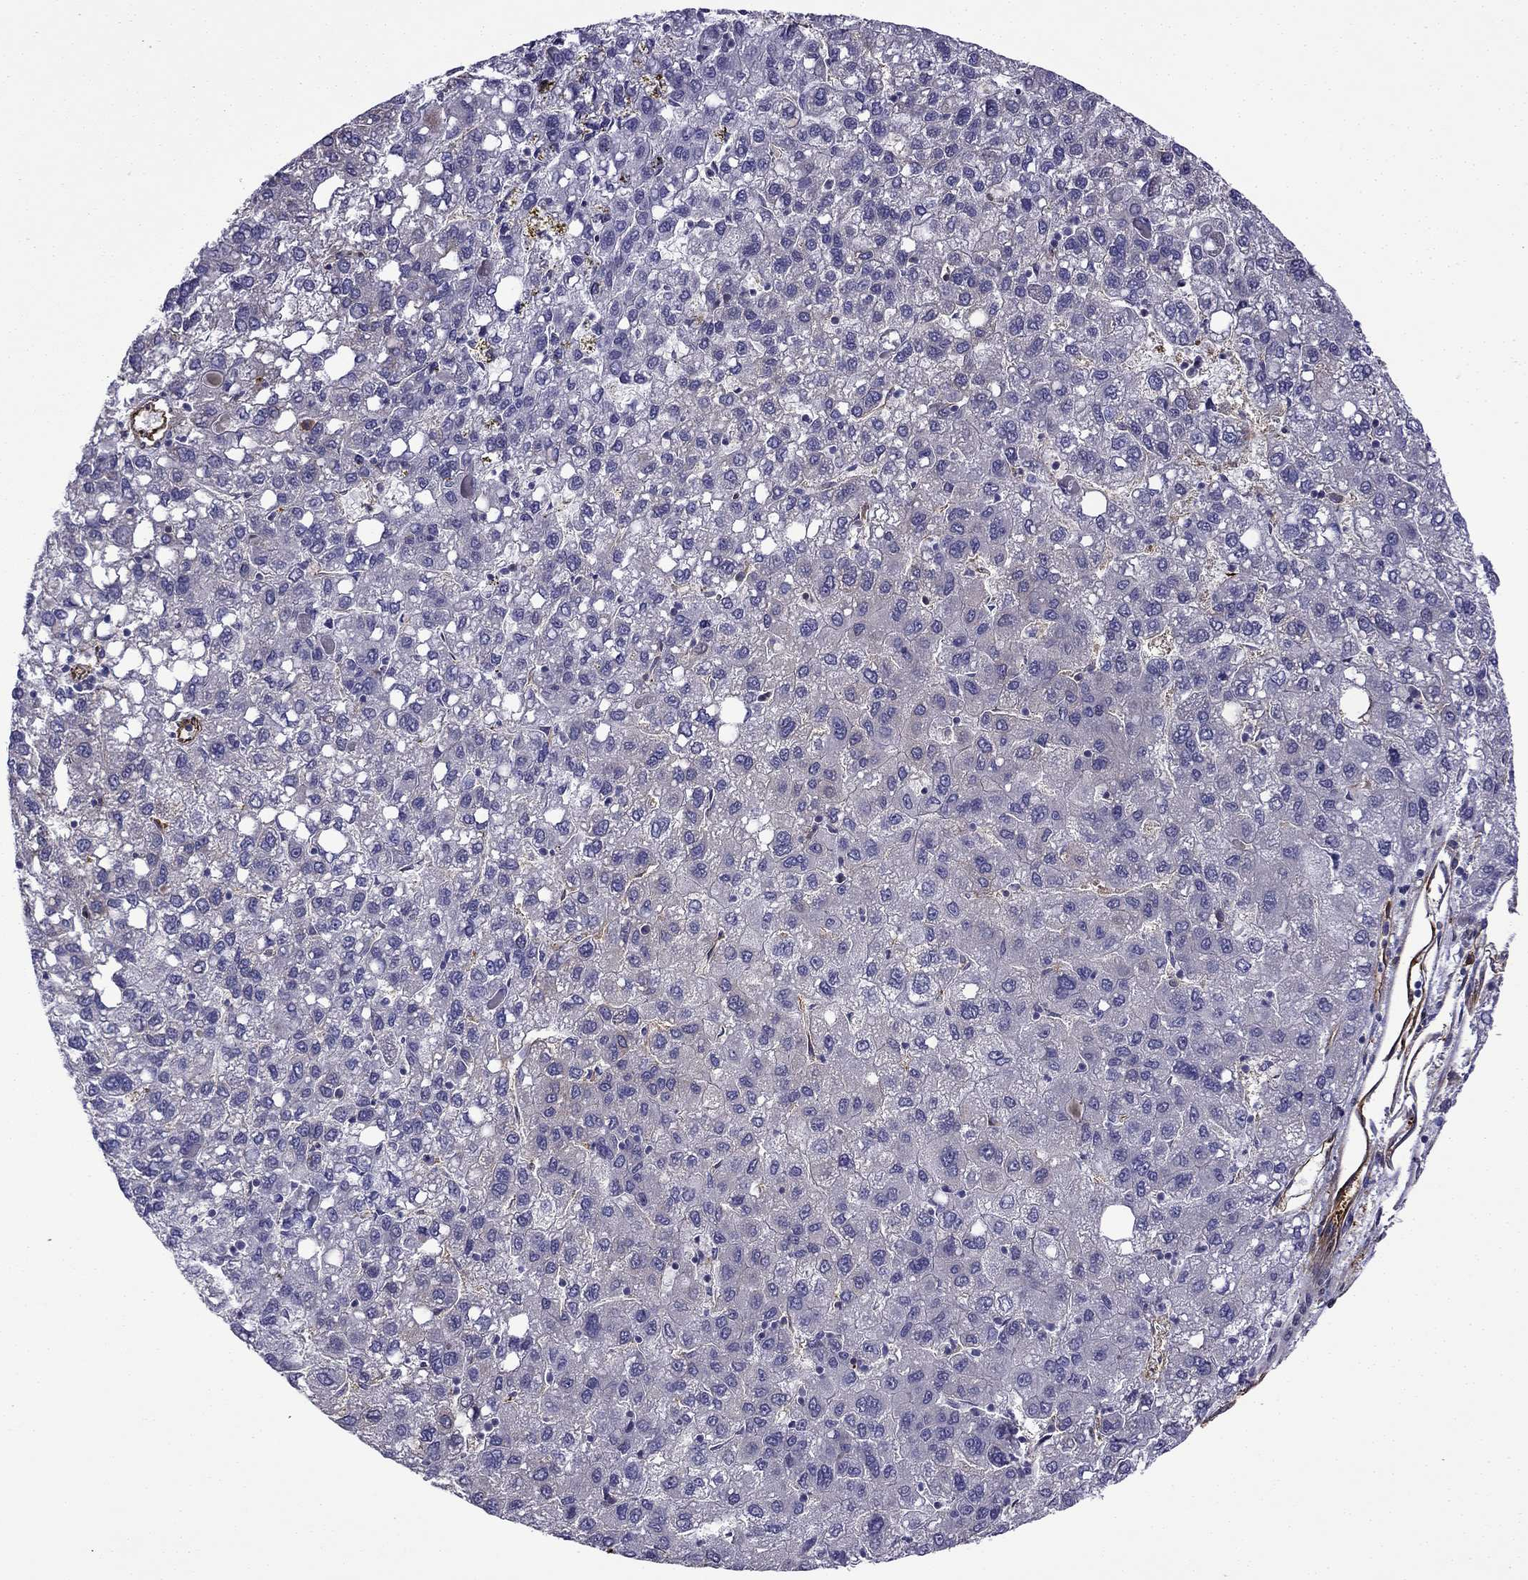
{"staining": {"intensity": "negative", "quantity": "none", "location": "none"}, "tissue": "liver cancer", "cell_type": "Tumor cells", "image_type": "cancer", "snomed": [{"axis": "morphology", "description": "Carcinoma, Hepatocellular, NOS"}, {"axis": "topography", "description": "Liver"}], "caption": "DAB immunohistochemical staining of liver cancer exhibits no significant positivity in tumor cells.", "gene": "MAP4", "patient": {"sex": "female", "age": 82}}